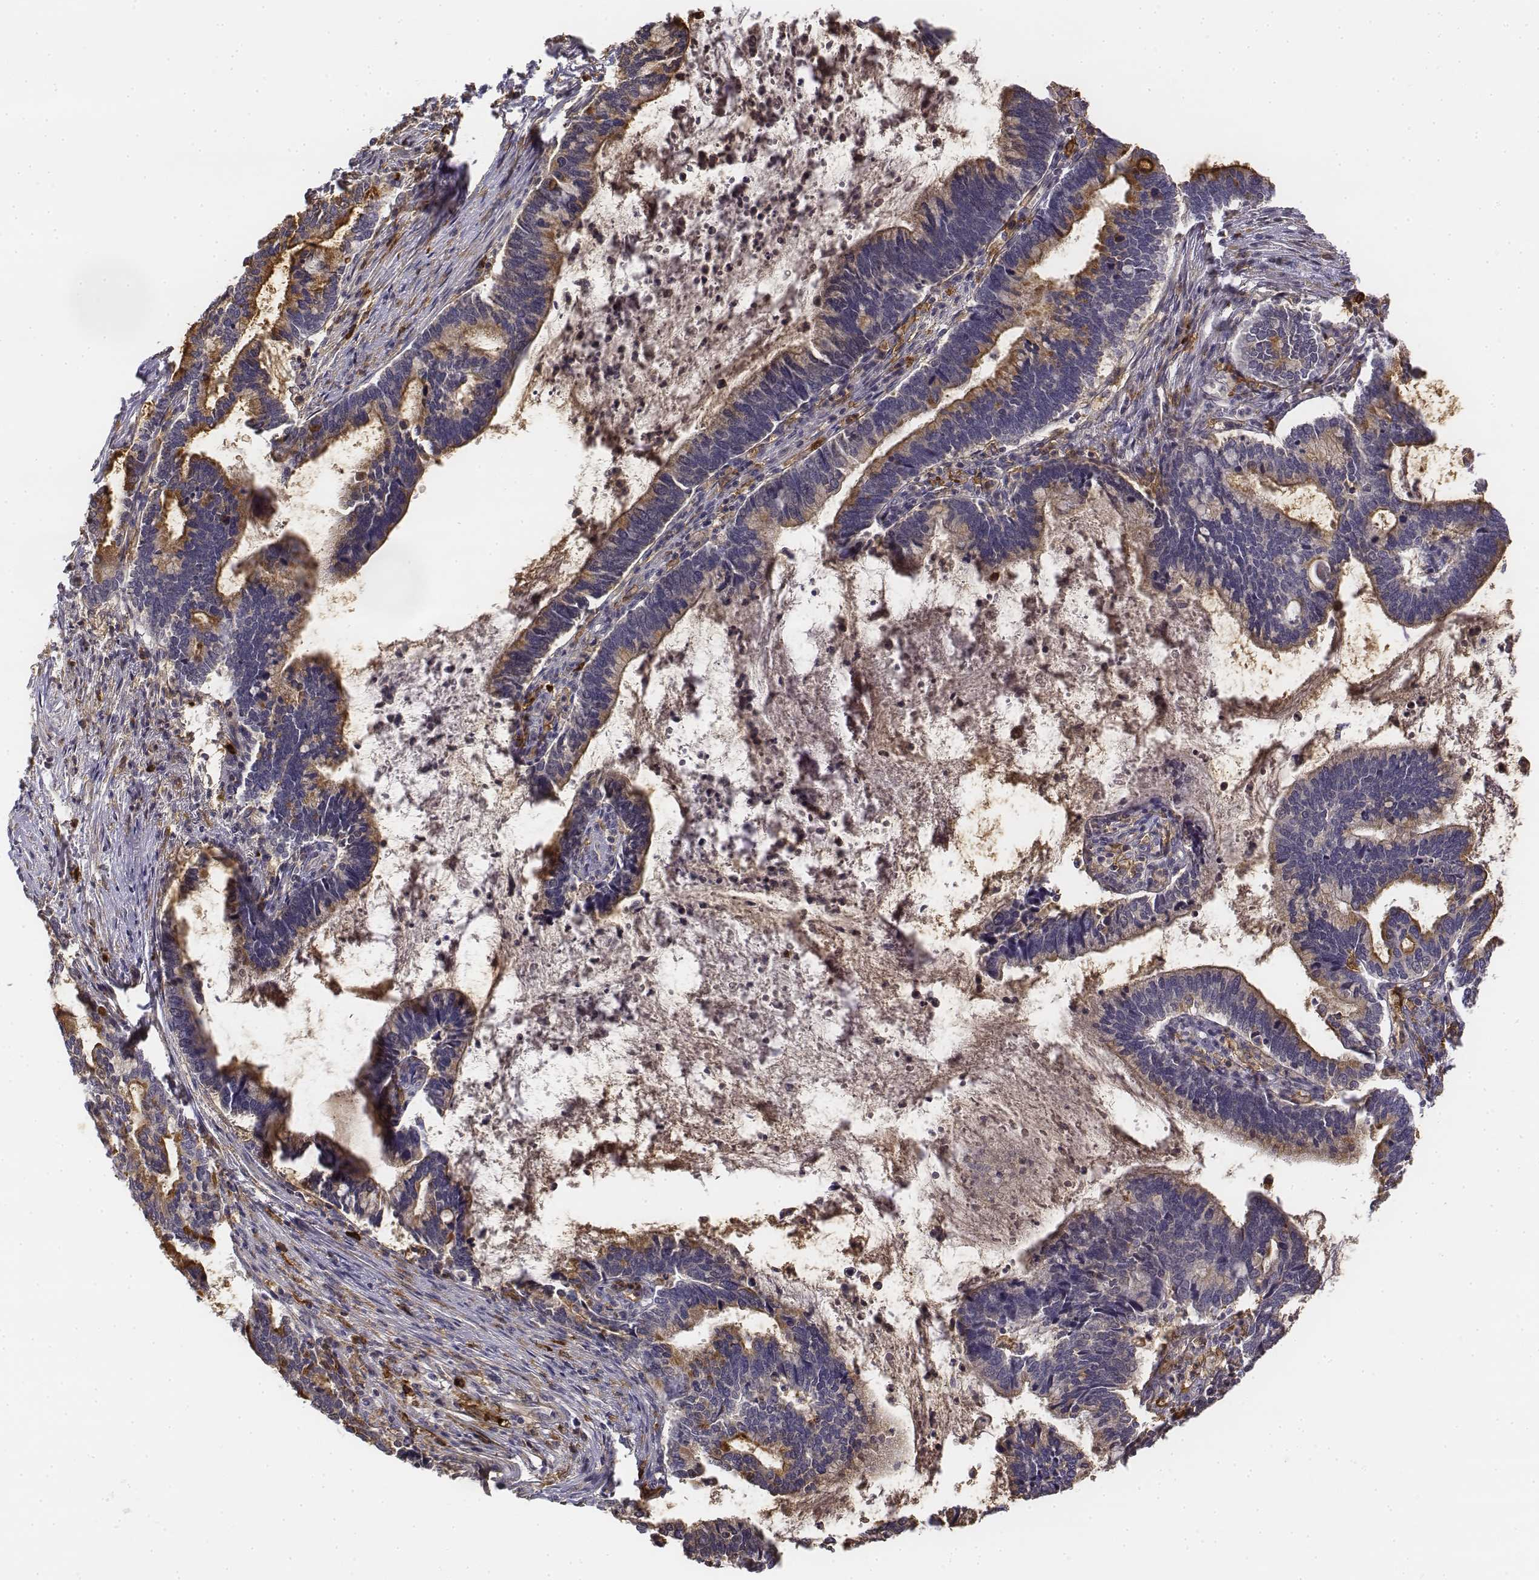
{"staining": {"intensity": "moderate", "quantity": "<25%", "location": "cytoplasmic/membranous"}, "tissue": "cervical cancer", "cell_type": "Tumor cells", "image_type": "cancer", "snomed": [{"axis": "morphology", "description": "Adenocarcinoma, NOS"}, {"axis": "topography", "description": "Cervix"}], "caption": "Immunohistochemical staining of cervical adenocarcinoma exhibits low levels of moderate cytoplasmic/membranous expression in approximately <25% of tumor cells. The staining was performed using DAB (3,3'-diaminobenzidine), with brown indicating positive protein expression. Nuclei are stained blue with hematoxylin.", "gene": "CD14", "patient": {"sex": "female", "age": 42}}